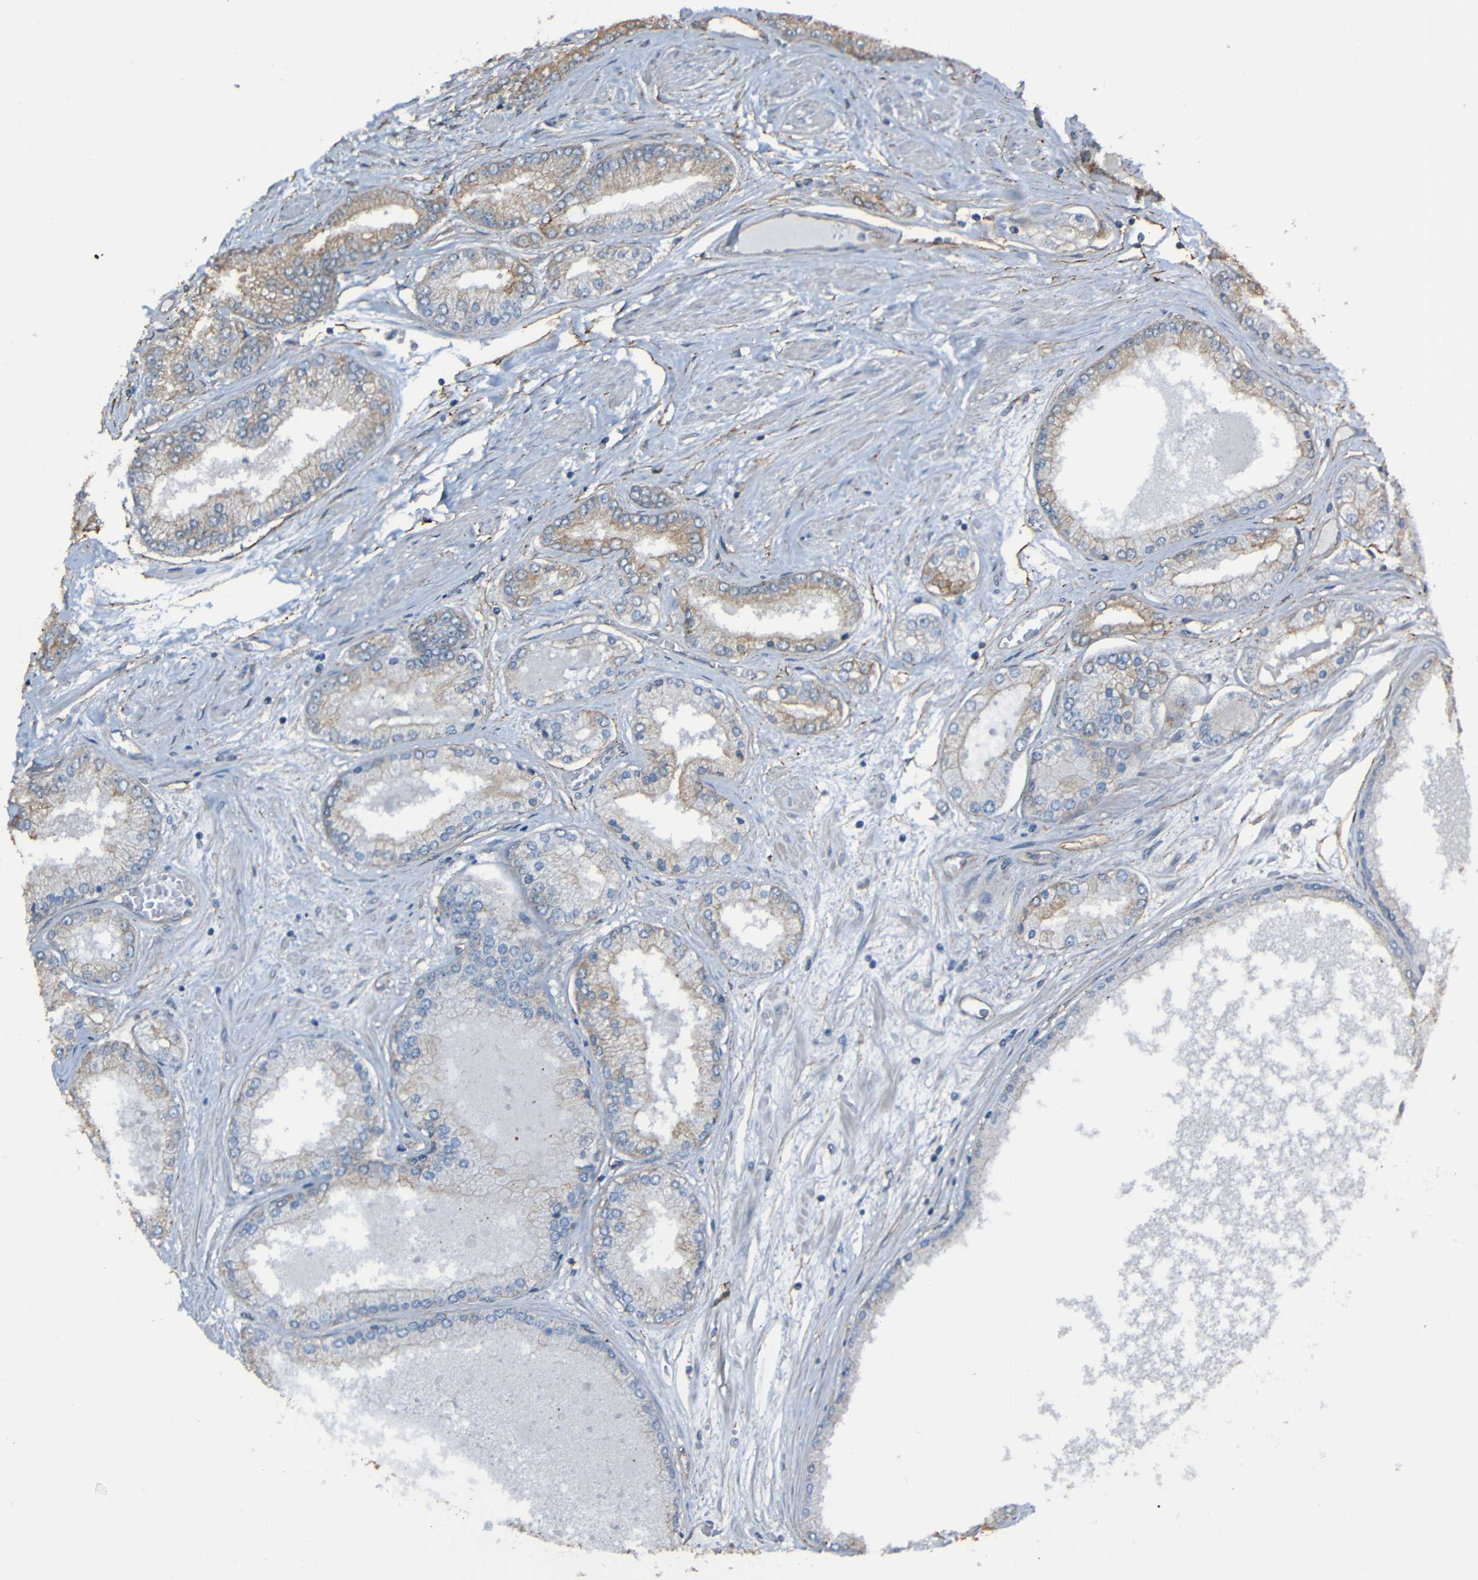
{"staining": {"intensity": "weak", "quantity": "<25%", "location": "cytoplasmic/membranous"}, "tissue": "prostate cancer", "cell_type": "Tumor cells", "image_type": "cancer", "snomed": [{"axis": "morphology", "description": "Adenocarcinoma, High grade"}, {"axis": "topography", "description": "Prostate"}], "caption": "Immunohistochemistry of prostate cancer (adenocarcinoma (high-grade)) exhibits no expression in tumor cells. (Brightfield microscopy of DAB immunohistochemistry at high magnification).", "gene": "LGR5", "patient": {"sex": "male", "age": 59}}